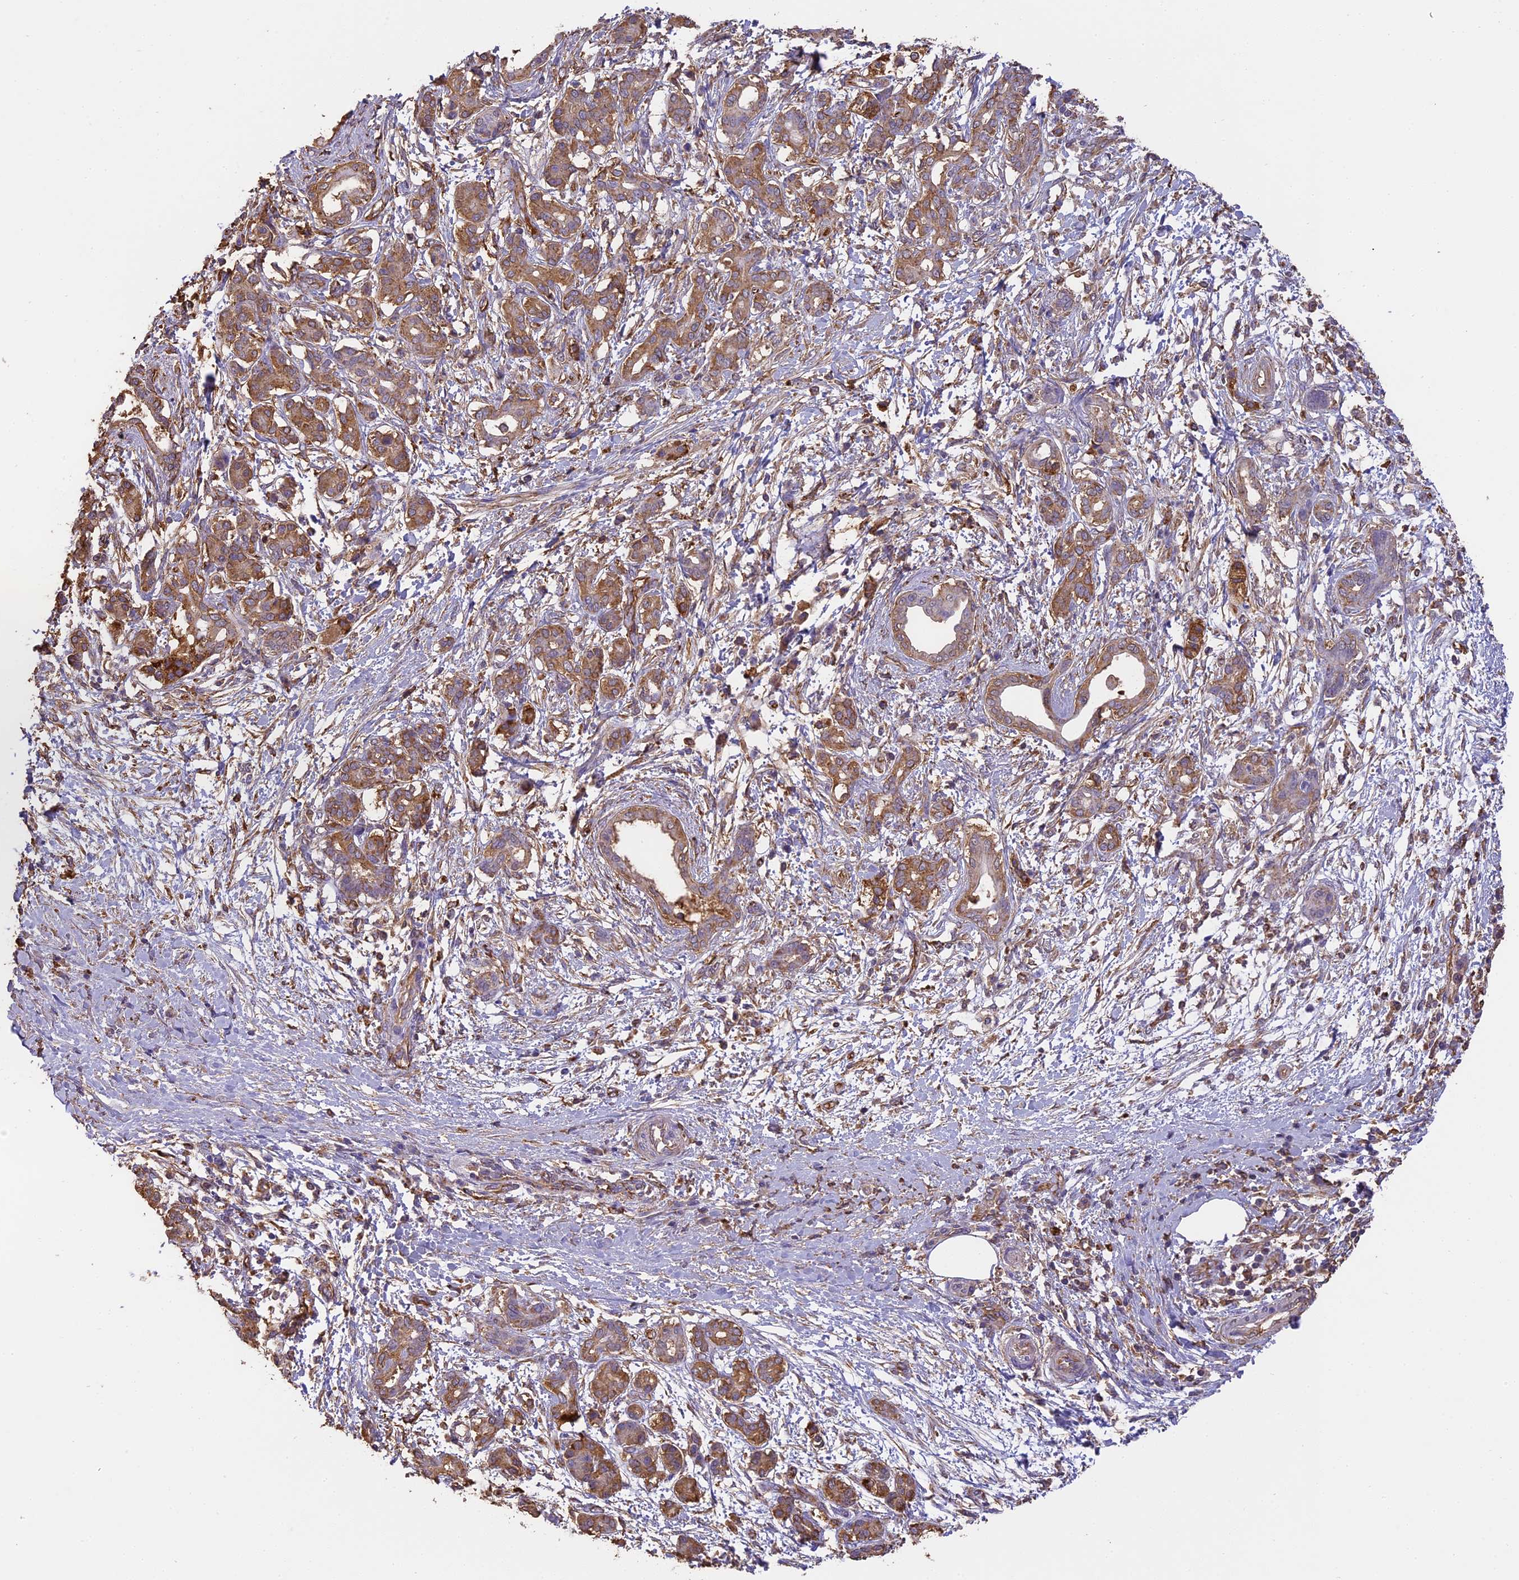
{"staining": {"intensity": "moderate", "quantity": ">75%", "location": "cytoplasmic/membranous"}, "tissue": "pancreatic cancer", "cell_type": "Tumor cells", "image_type": "cancer", "snomed": [{"axis": "morphology", "description": "Adenocarcinoma, NOS"}, {"axis": "topography", "description": "Pancreas"}], "caption": "There is medium levels of moderate cytoplasmic/membranous positivity in tumor cells of adenocarcinoma (pancreatic), as demonstrated by immunohistochemical staining (brown color).", "gene": "ARHGAP19", "patient": {"sex": "female", "age": 55}}